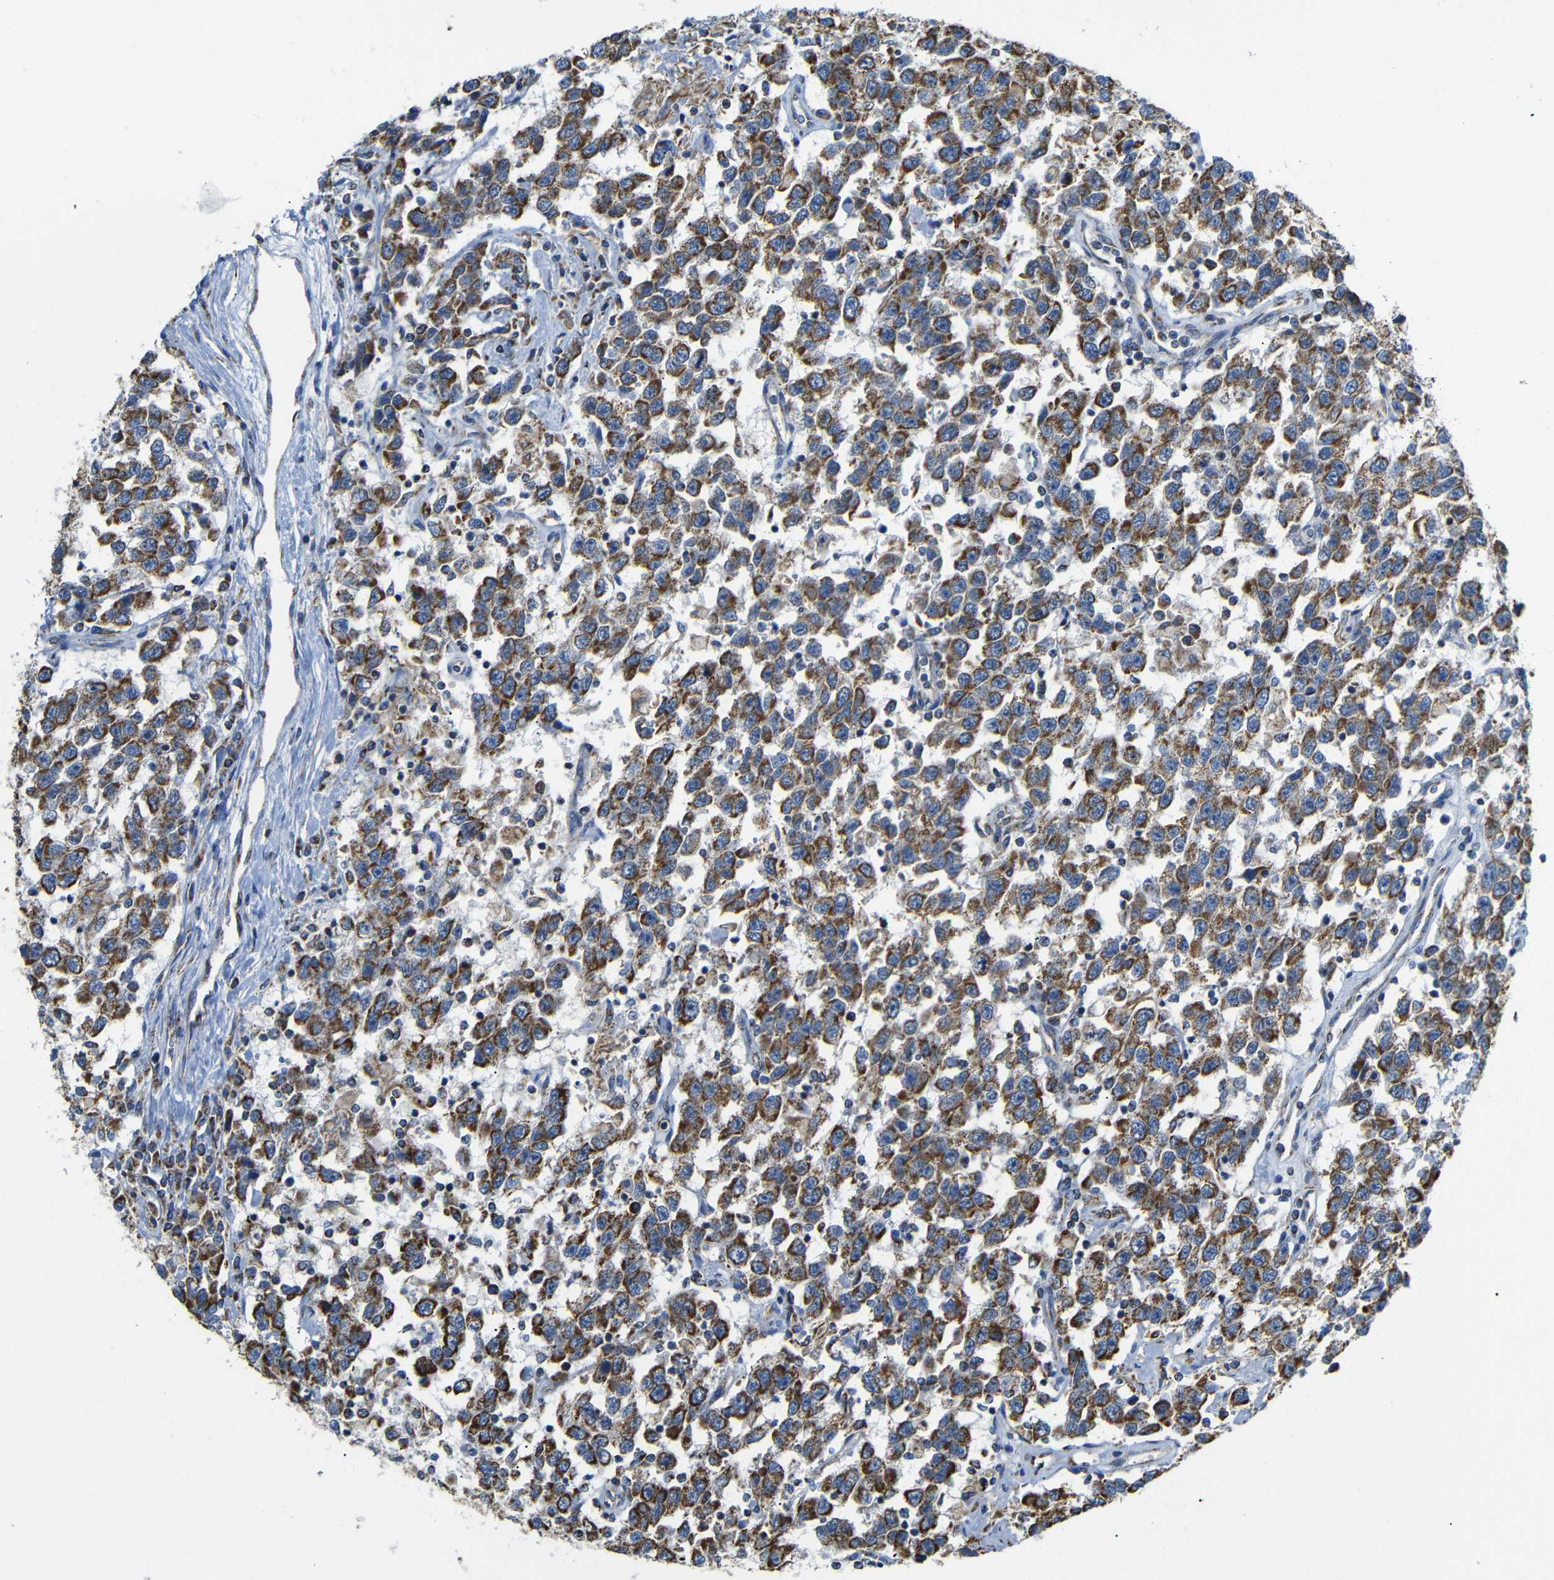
{"staining": {"intensity": "strong", "quantity": ">75%", "location": "cytoplasmic/membranous"}, "tissue": "testis cancer", "cell_type": "Tumor cells", "image_type": "cancer", "snomed": [{"axis": "morphology", "description": "Seminoma, NOS"}, {"axis": "topography", "description": "Testis"}], "caption": "A brown stain labels strong cytoplasmic/membranous positivity of a protein in testis seminoma tumor cells. The staining was performed using DAB to visualize the protein expression in brown, while the nuclei were stained in blue with hematoxylin (Magnification: 20x).", "gene": "FAM171B", "patient": {"sex": "male", "age": 41}}